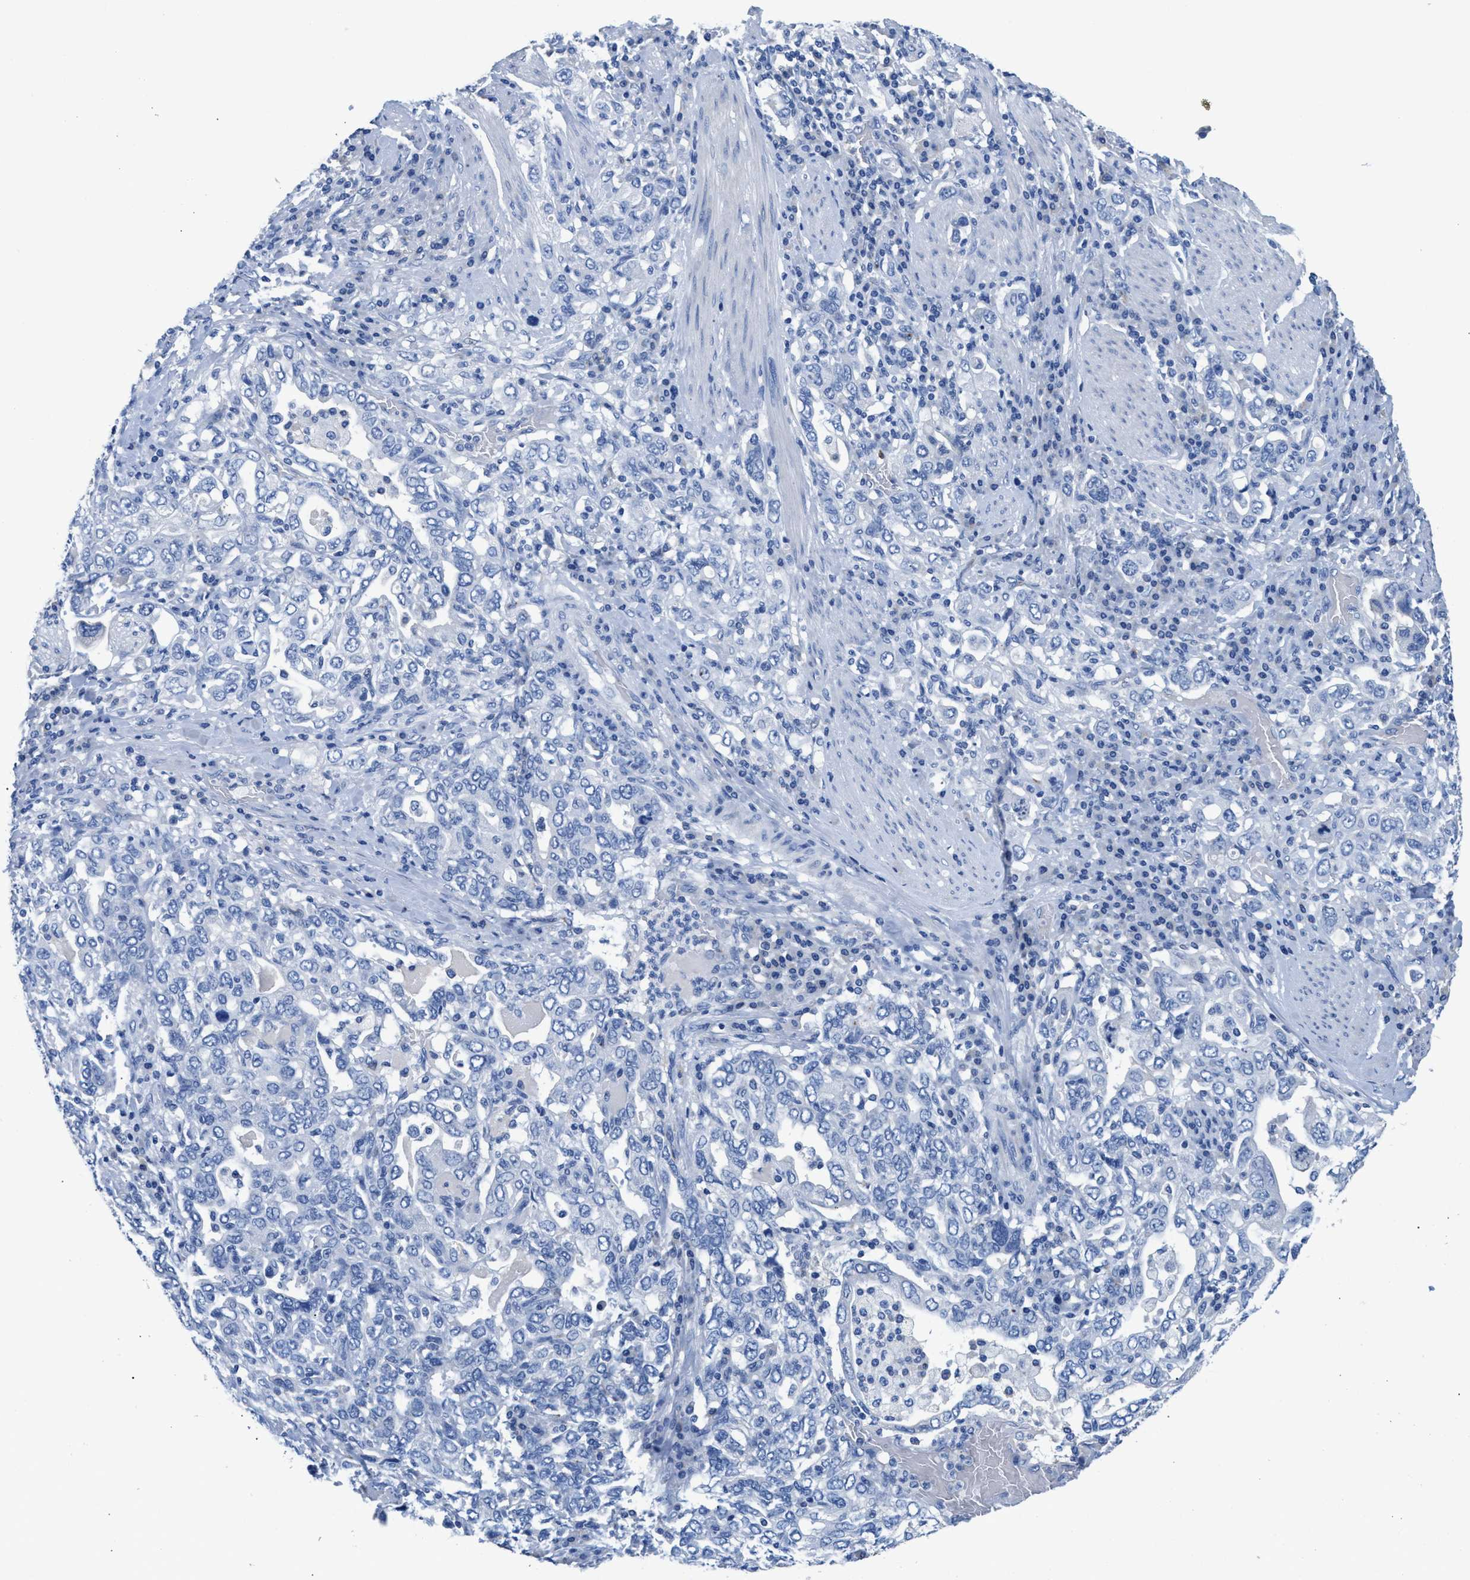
{"staining": {"intensity": "negative", "quantity": "none", "location": "none"}, "tissue": "stomach cancer", "cell_type": "Tumor cells", "image_type": "cancer", "snomed": [{"axis": "morphology", "description": "Adenocarcinoma, NOS"}, {"axis": "topography", "description": "Stomach, upper"}], "caption": "A micrograph of human stomach cancer (adenocarcinoma) is negative for staining in tumor cells. (DAB immunohistochemistry, high magnification).", "gene": "SLFN13", "patient": {"sex": "male", "age": 62}}